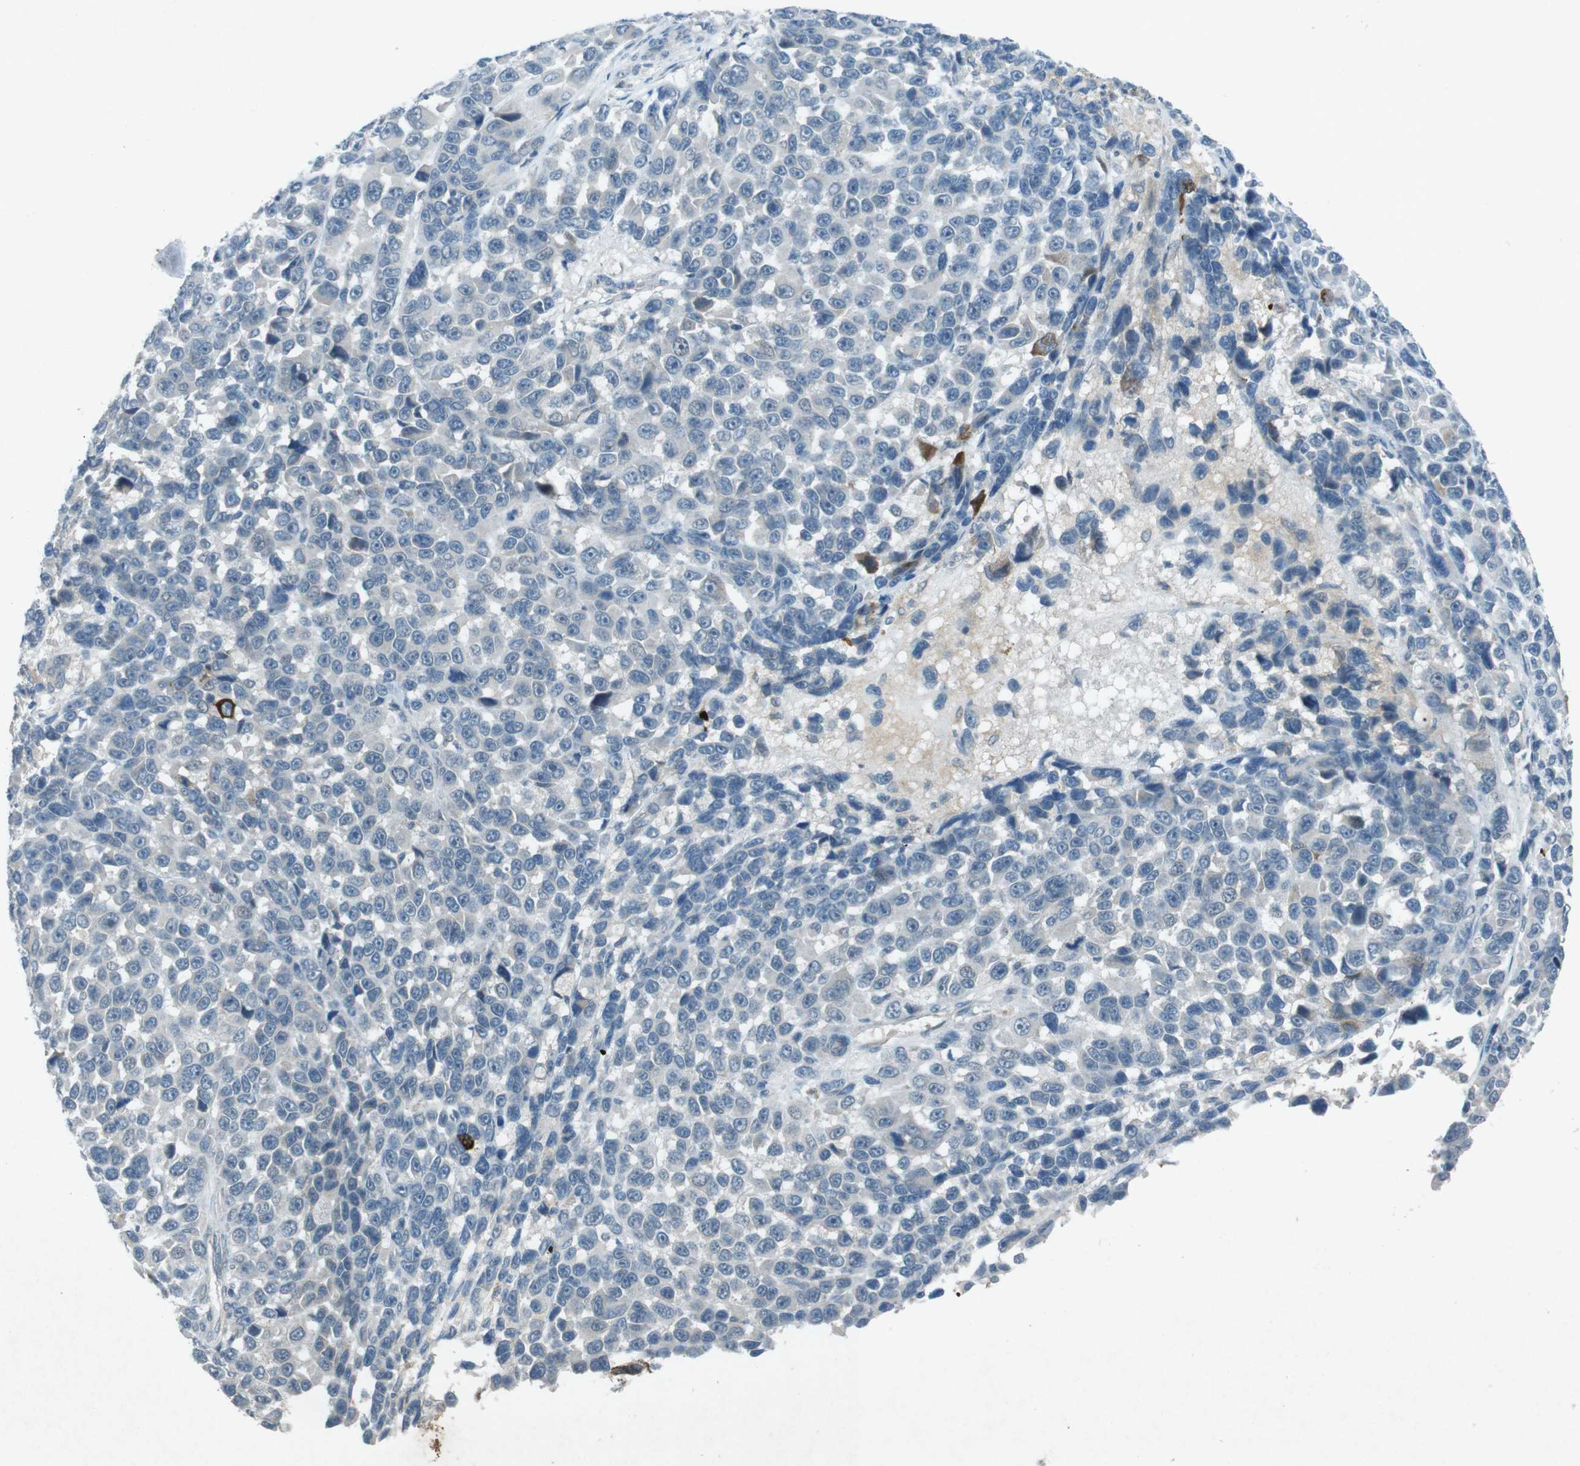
{"staining": {"intensity": "negative", "quantity": "none", "location": "none"}, "tissue": "melanoma", "cell_type": "Tumor cells", "image_type": "cancer", "snomed": [{"axis": "morphology", "description": "Malignant melanoma, NOS"}, {"axis": "topography", "description": "Skin"}], "caption": "Immunohistochemistry (IHC) photomicrograph of neoplastic tissue: human malignant melanoma stained with DAB shows no significant protein positivity in tumor cells. (Brightfield microscopy of DAB IHC at high magnification).", "gene": "FCRLA", "patient": {"sex": "male", "age": 53}}